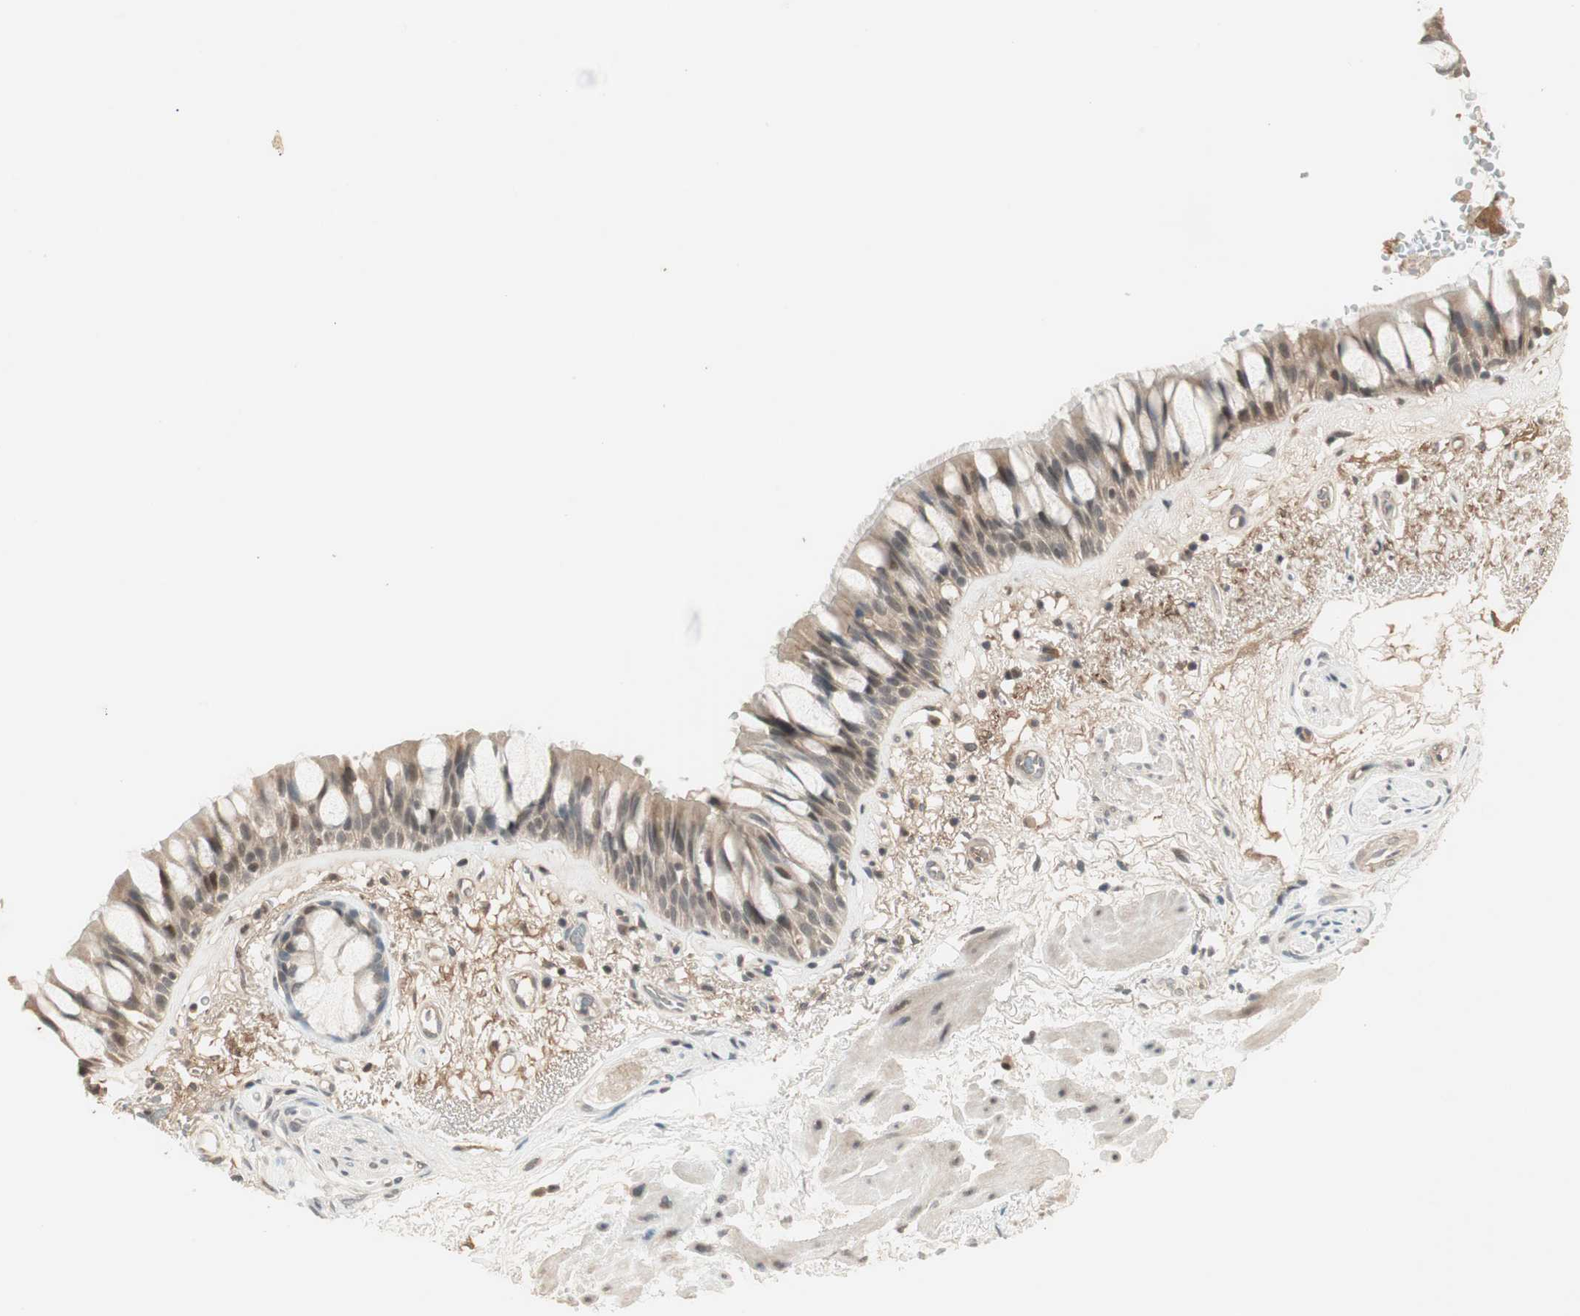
{"staining": {"intensity": "moderate", "quantity": "<25%", "location": "nuclear"}, "tissue": "bronchus", "cell_type": "Respiratory epithelial cells", "image_type": "normal", "snomed": [{"axis": "morphology", "description": "Normal tissue, NOS"}, {"axis": "topography", "description": "Bronchus"}], "caption": "Benign bronchus demonstrates moderate nuclear staining in about <25% of respiratory epithelial cells, visualized by immunohistochemistry.", "gene": "RNGTT", "patient": {"sex": "male", "age": 66}}